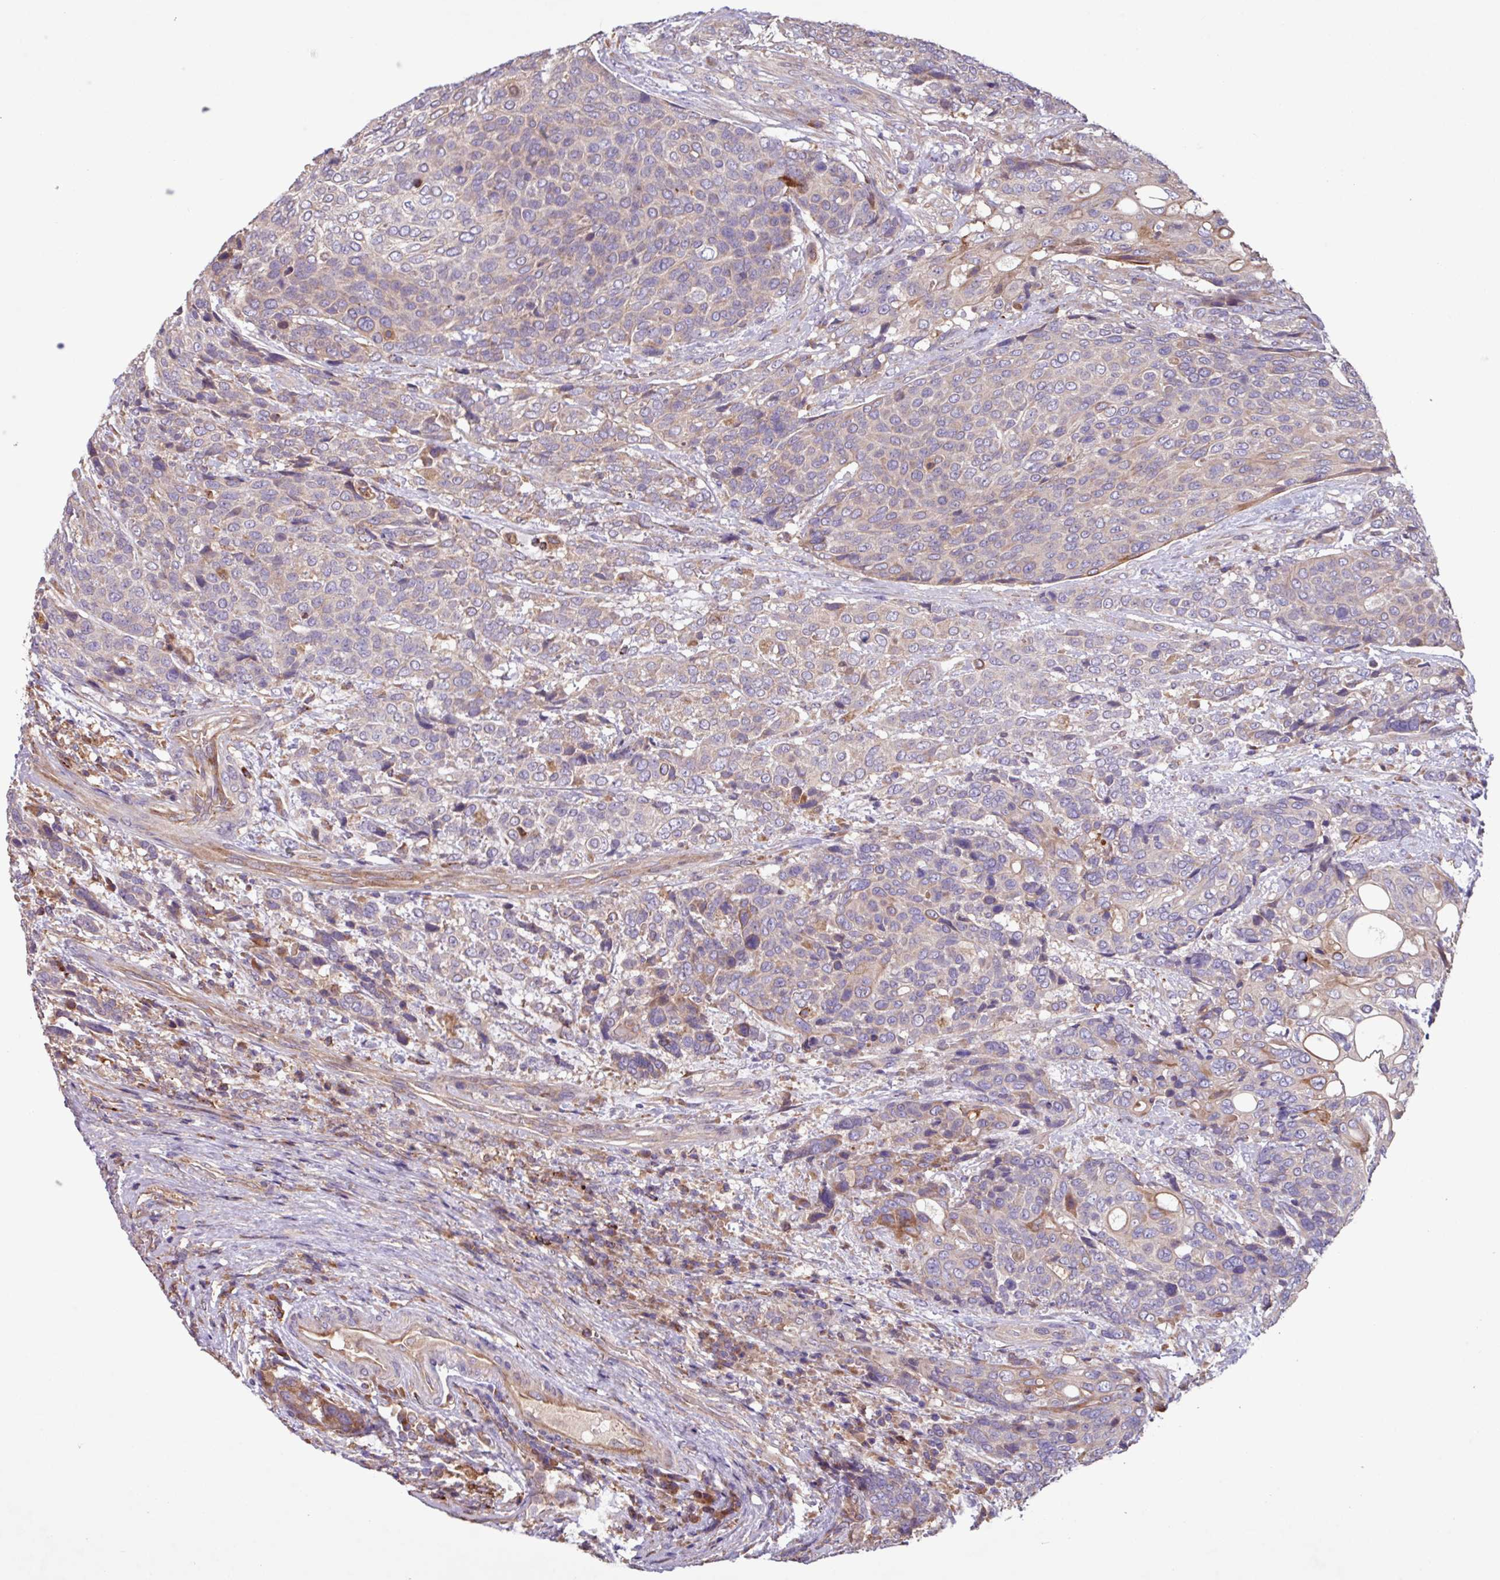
{"staining": {"intensity": "moderate", "quantity": "<25%", "location": "cytoplasmic/membranous"}, "tissue": "urothelial cancer", "cell_type": "Tumor cells", "image_type": "cancer", "snomed": [{"axis": "morphology", "description": "Urothelial carcinoma, High grade"}, {"axis": "topography", "description": "Urinary bladder"}], "caption": "A micrograph of urothelial carcinoma (high-grade) stained for a protein reveals moderate cytoplasmic/membranous brown staining in tumor cells. Using DAB (3,3'-diaminobenzidine) (brown) and hematoxylin (blue) stains, captured at high magnification using brightfield microscopy.", "gene": "PTPRQ", "patient": {"sex": "female", "age": 70}}